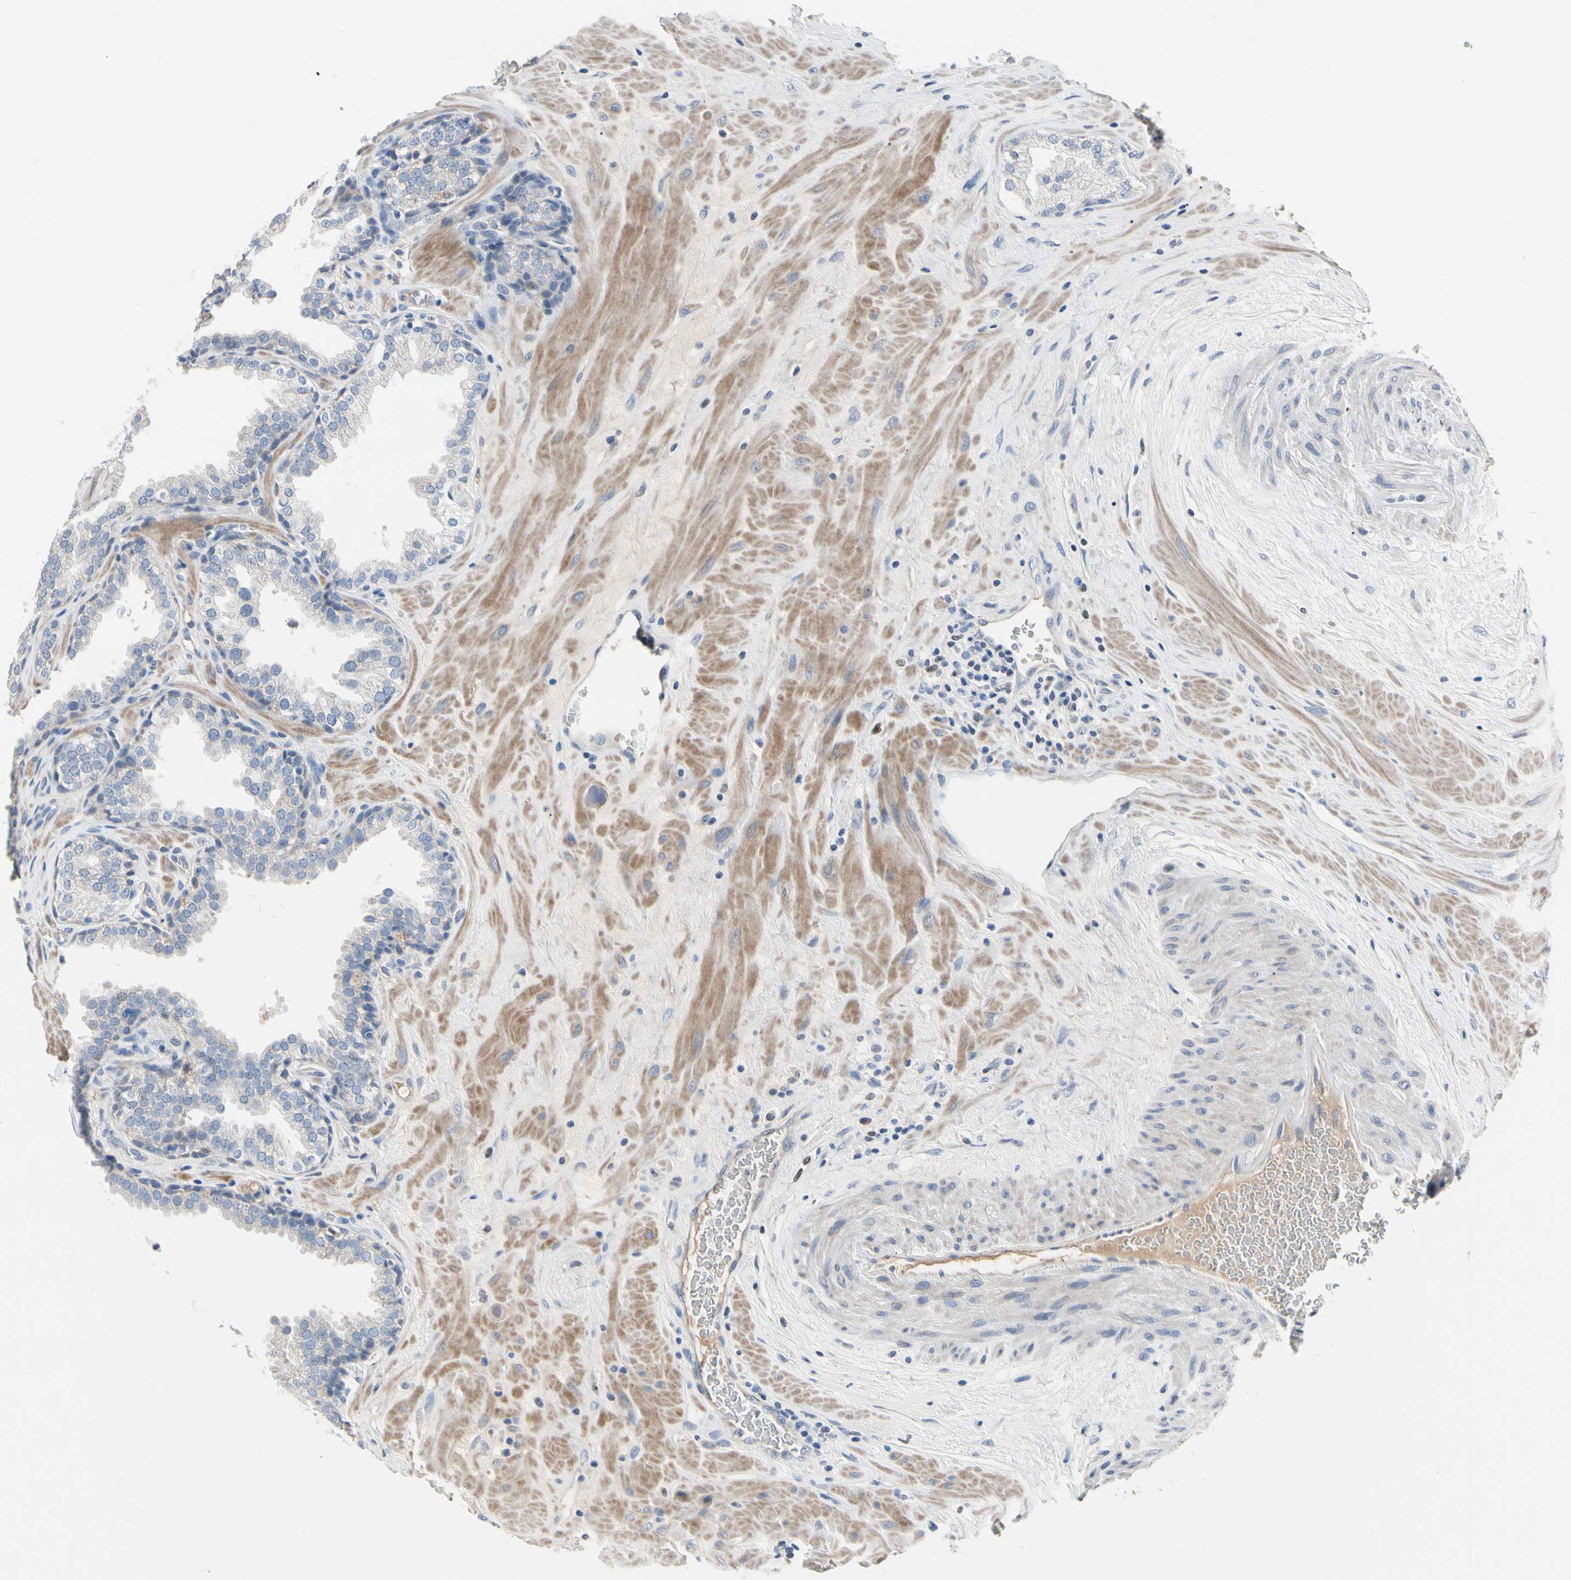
{"staining": {"intensity": "negative", "quantity": "none", "location": "none"}, "tissue": "prostate", "cell_type": "Glandular cells", "image_type": "normal", "snomed": [{"axis": "morphology", "description": "Normal tissue, NOS"}, {"axis": "topography", "description": "Prostate"}], "caption": "There is no significant expression in glandular cells of prostate.", "gene": "ECRG4", "patient": {"sex": "male", "age": 51}}